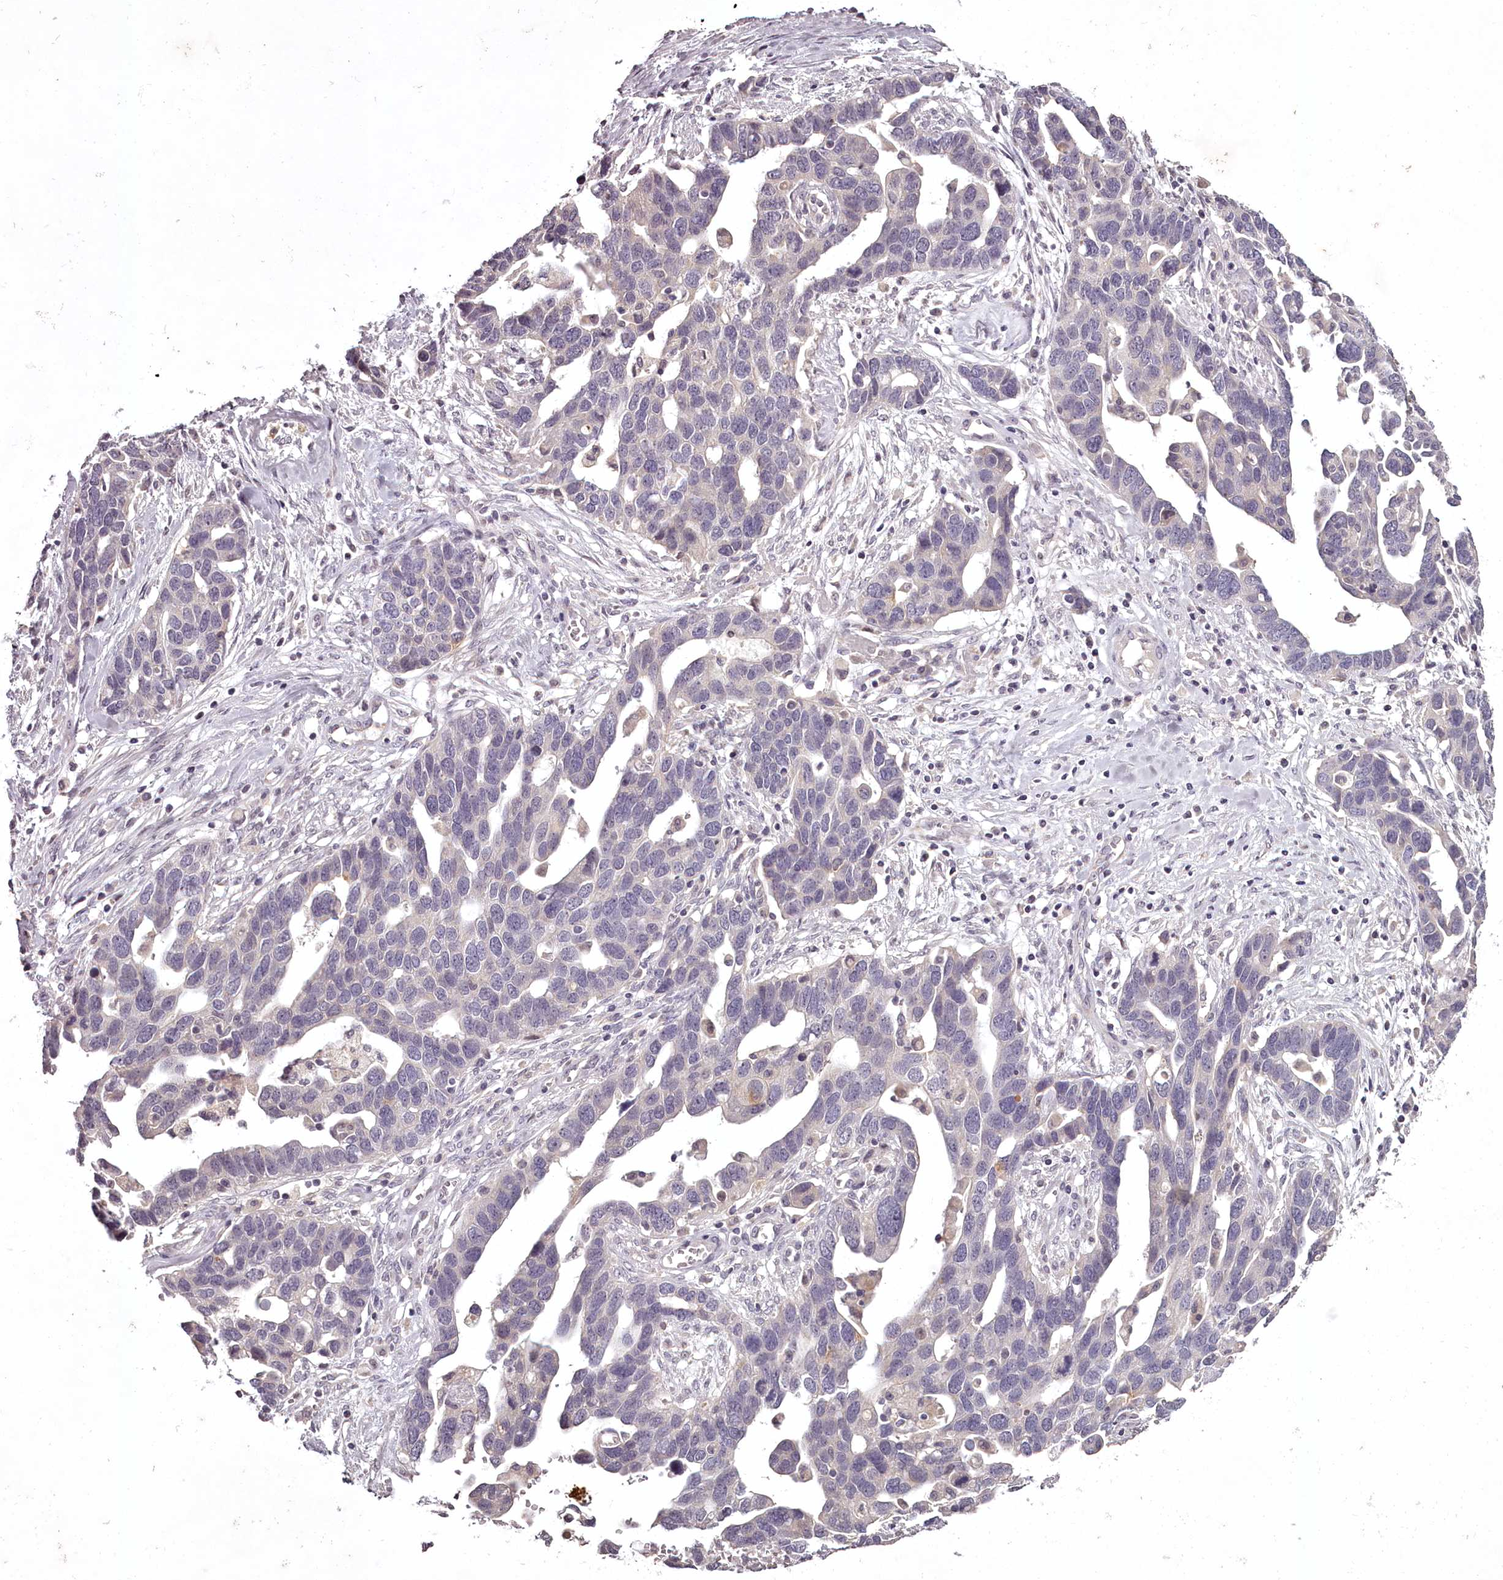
{"staining": {"intensity": "negative", "quantity": "none", "location": "none"}, "tissue": "ovarian cancer", "cell_type": "Tumor cells", "image_type": "cancer", "snomed": [{"axis": "morphology", "description": "Cystadenocarcinoma, serous, NOS"}, {"axis": "topography", "description": "Ovary"}], "caption": "Immunohistochemistry photomicrograph of neoplastic tissue: ovarian cancer (serous cystadenocarcinoma) stained with DAB exhibits no significant protein expression in tumor cells.", "gene": "RBMXL2", "patient": {"sex": "female", "age": 54}}